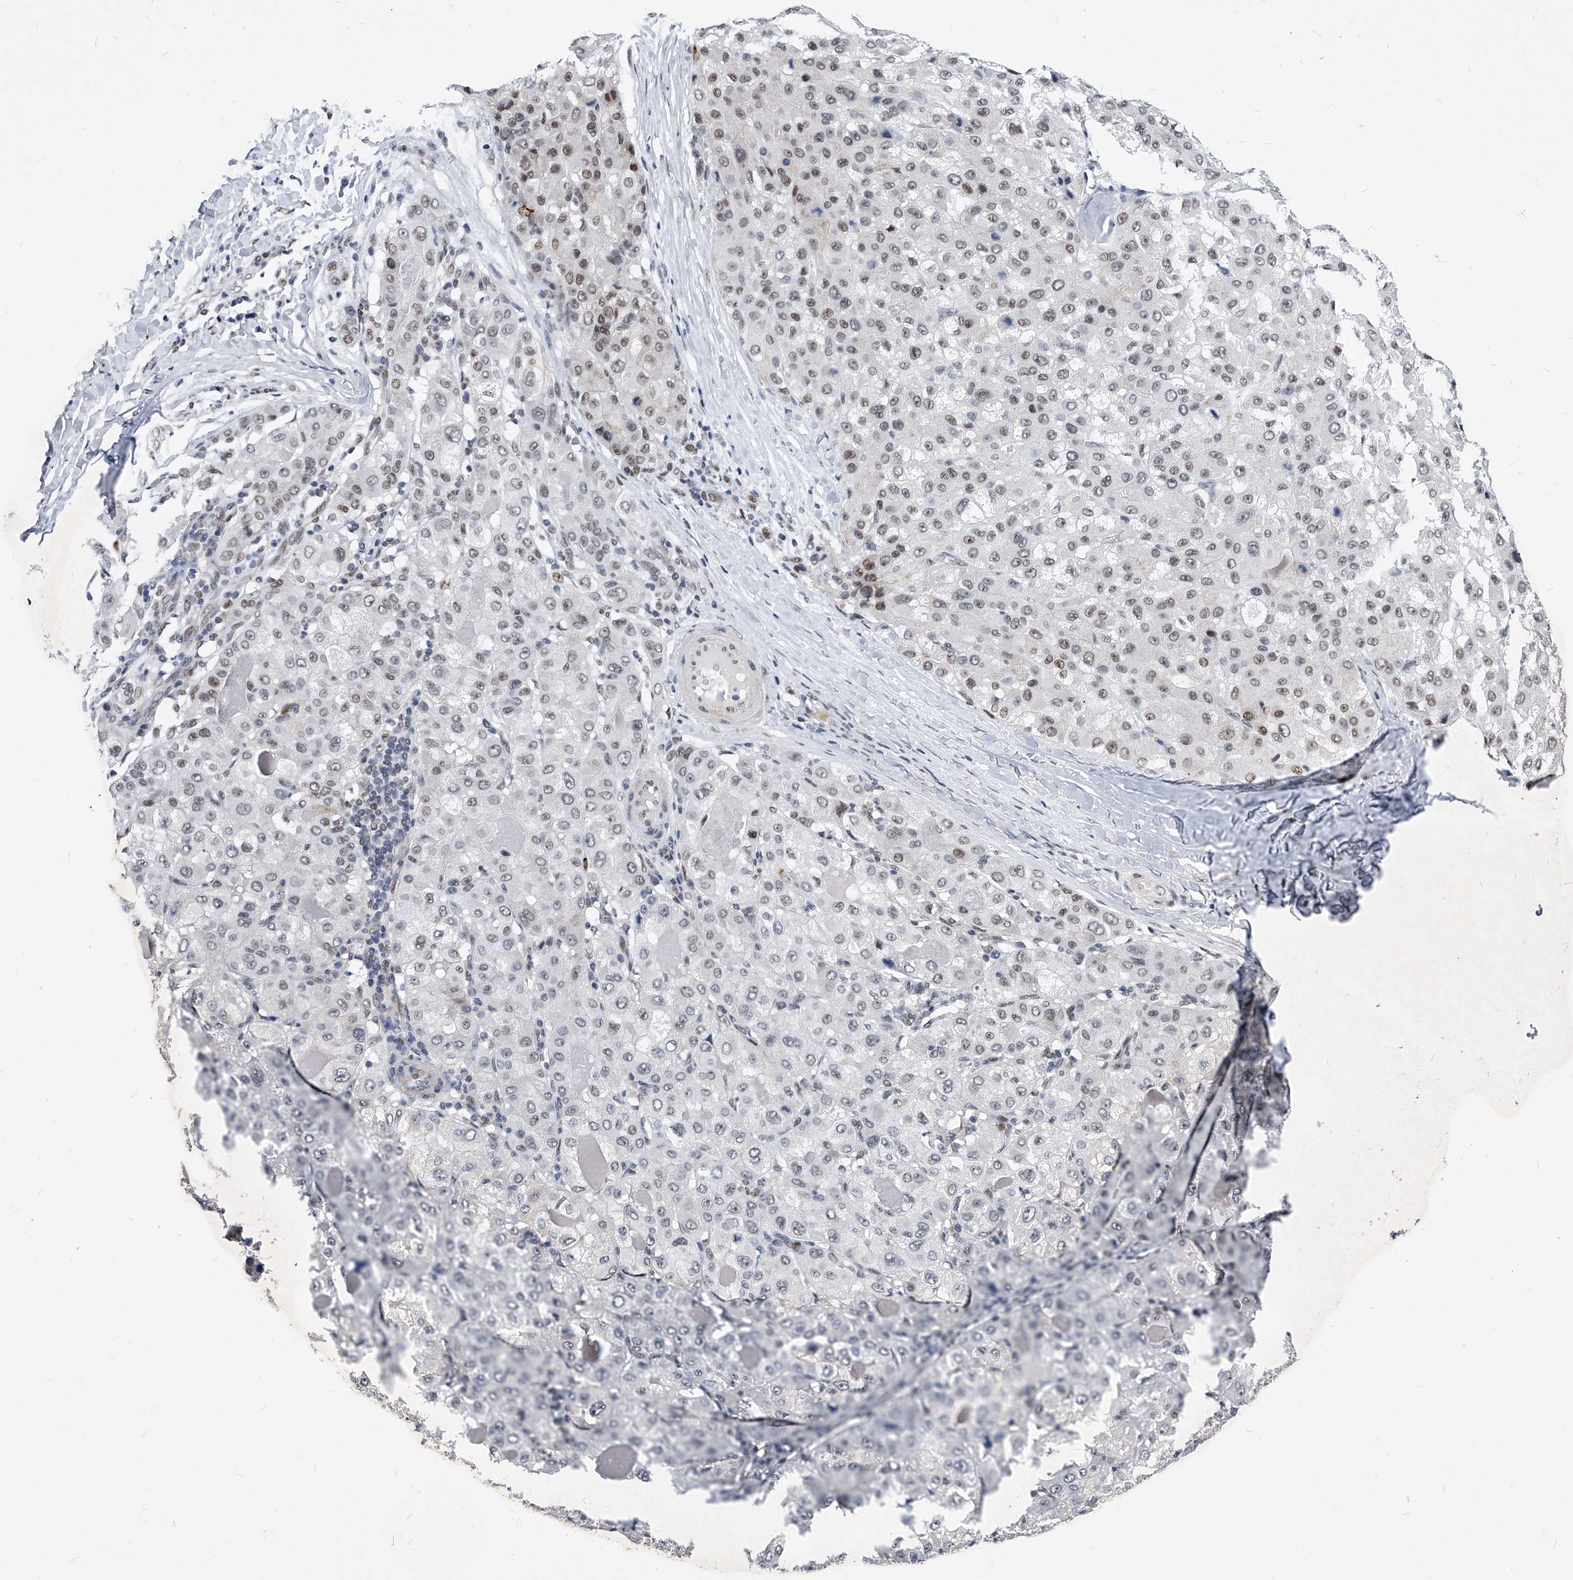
{"staining": {"intensity": "weak", "quantity": "25%-75%", "location": "nuclear"}, "tissue": "liver cancer", "cell_type": "Tumor cells", "image_type": "cancer", "snomed": [{"axis": "morphology", "description": "Carcinoma, Hepatocellular, NOS"}, {"axis": "topography", "description": "Liver"}], "caption": "High-magnification brightfield microscopy of liver cancer (hepatocellular carcinoma) stained with DAB (brown) and counterstained with hematoxylin (blue). tumor cells exhibit weak nuclear positivity is identified in approximately25%-75% of cells.", "gene": "TESK2", "patient": {"sex": "male", "age": 80}}